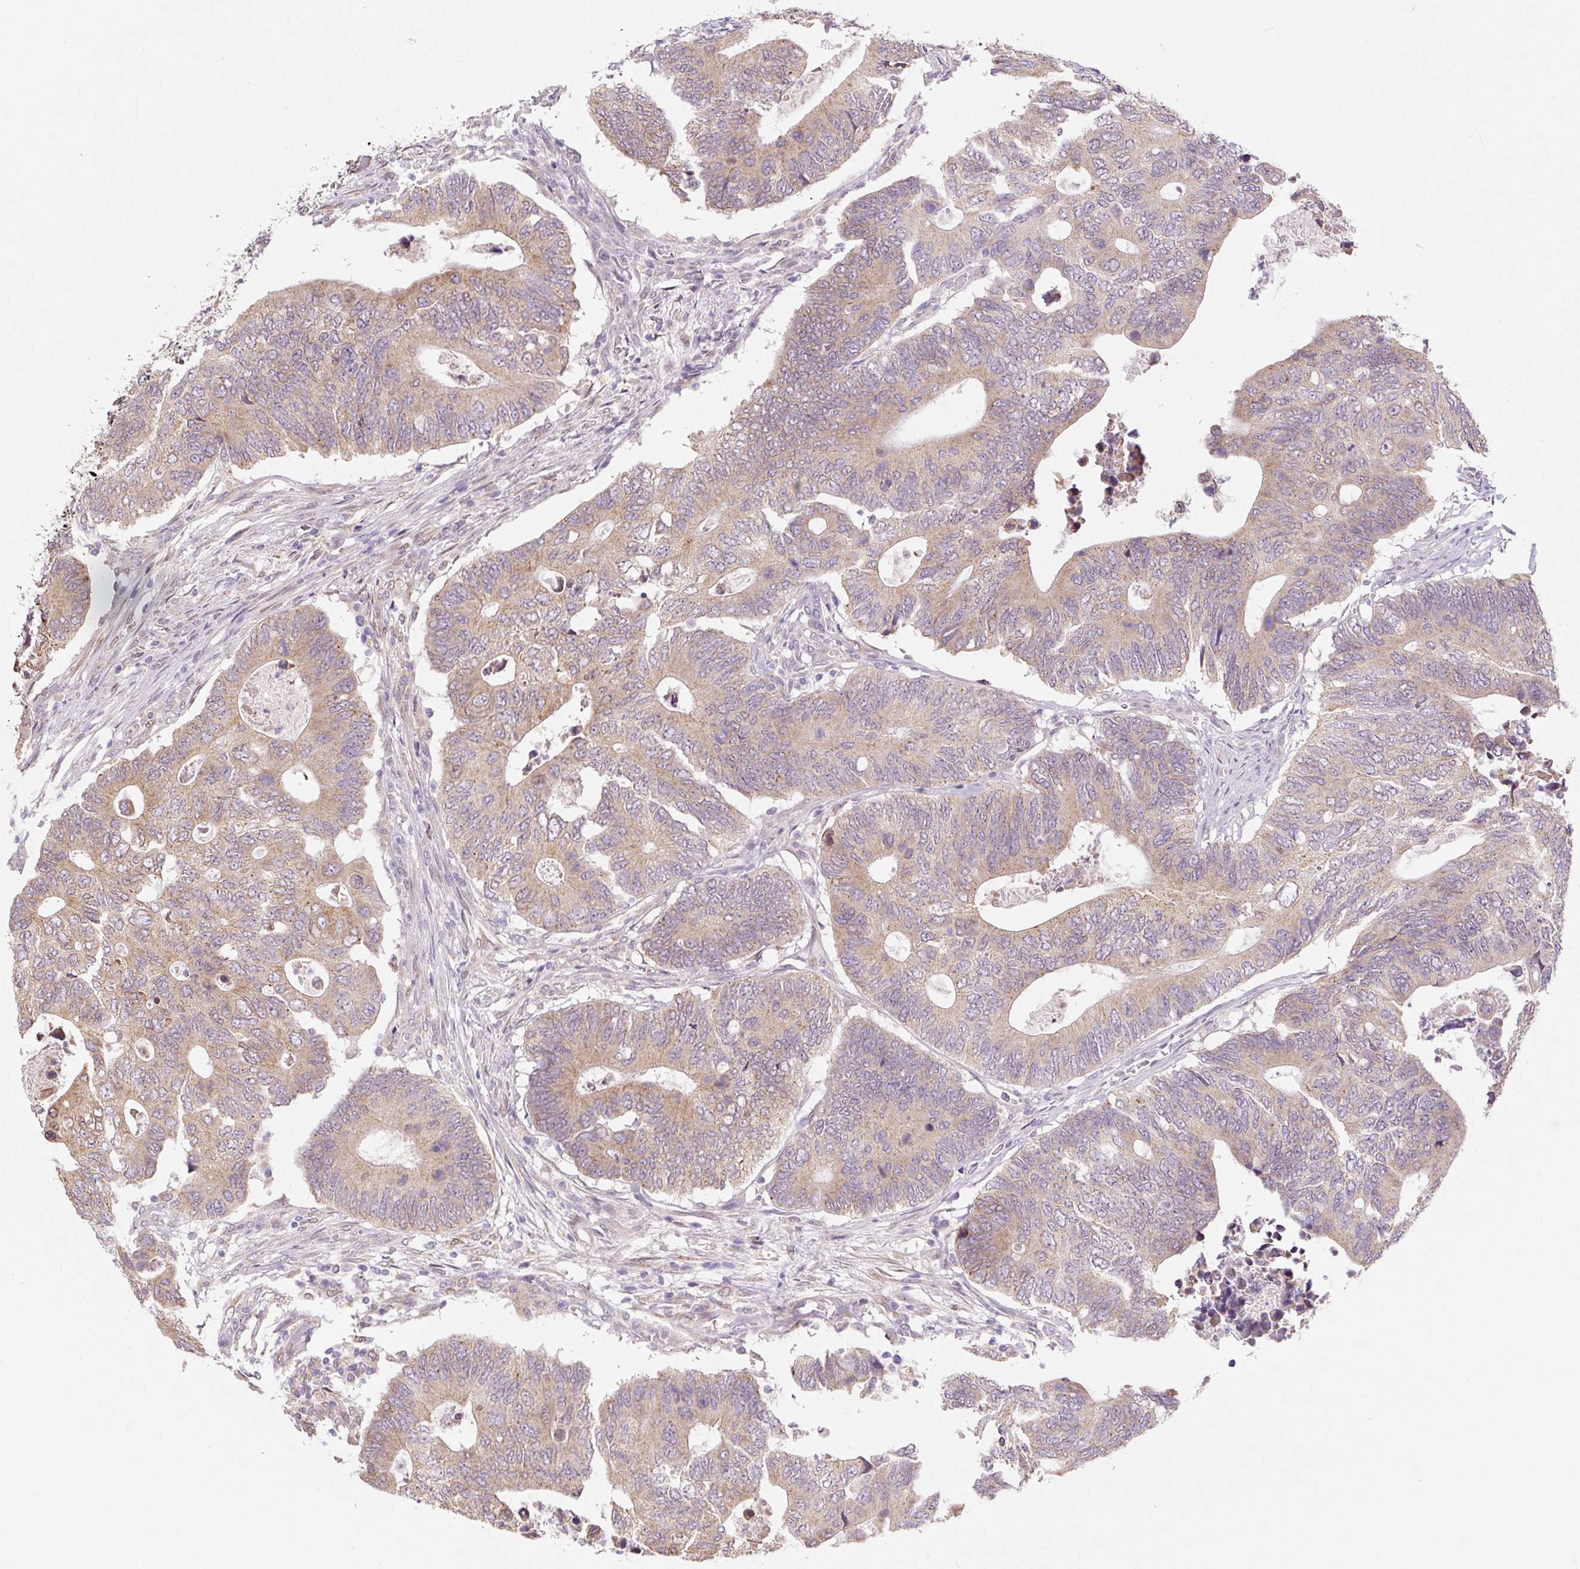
{"staining": {"intensity": "weak", "quantity": ">75%", "location": "cytoplasmic/membranous"}, "tissue": "colorectal cancer", "cell_type": "Tumor cells", "image_type": "cancer", "snomed": [{"axis": "morphology", "description": "Adenocarcinoma, NOS"}, {"axis": "topography", "description": "Colon"}], "caption": "DAB (3,3'-diaminobenzidine) immunohistochemical staining of colorectal cancer demonstrates weak cytoplasmic/membranous protein staining in approximately >75% of tumor cells.", "gene": "ASRGL1", "patient": {"sex": "male", "age": 87}}